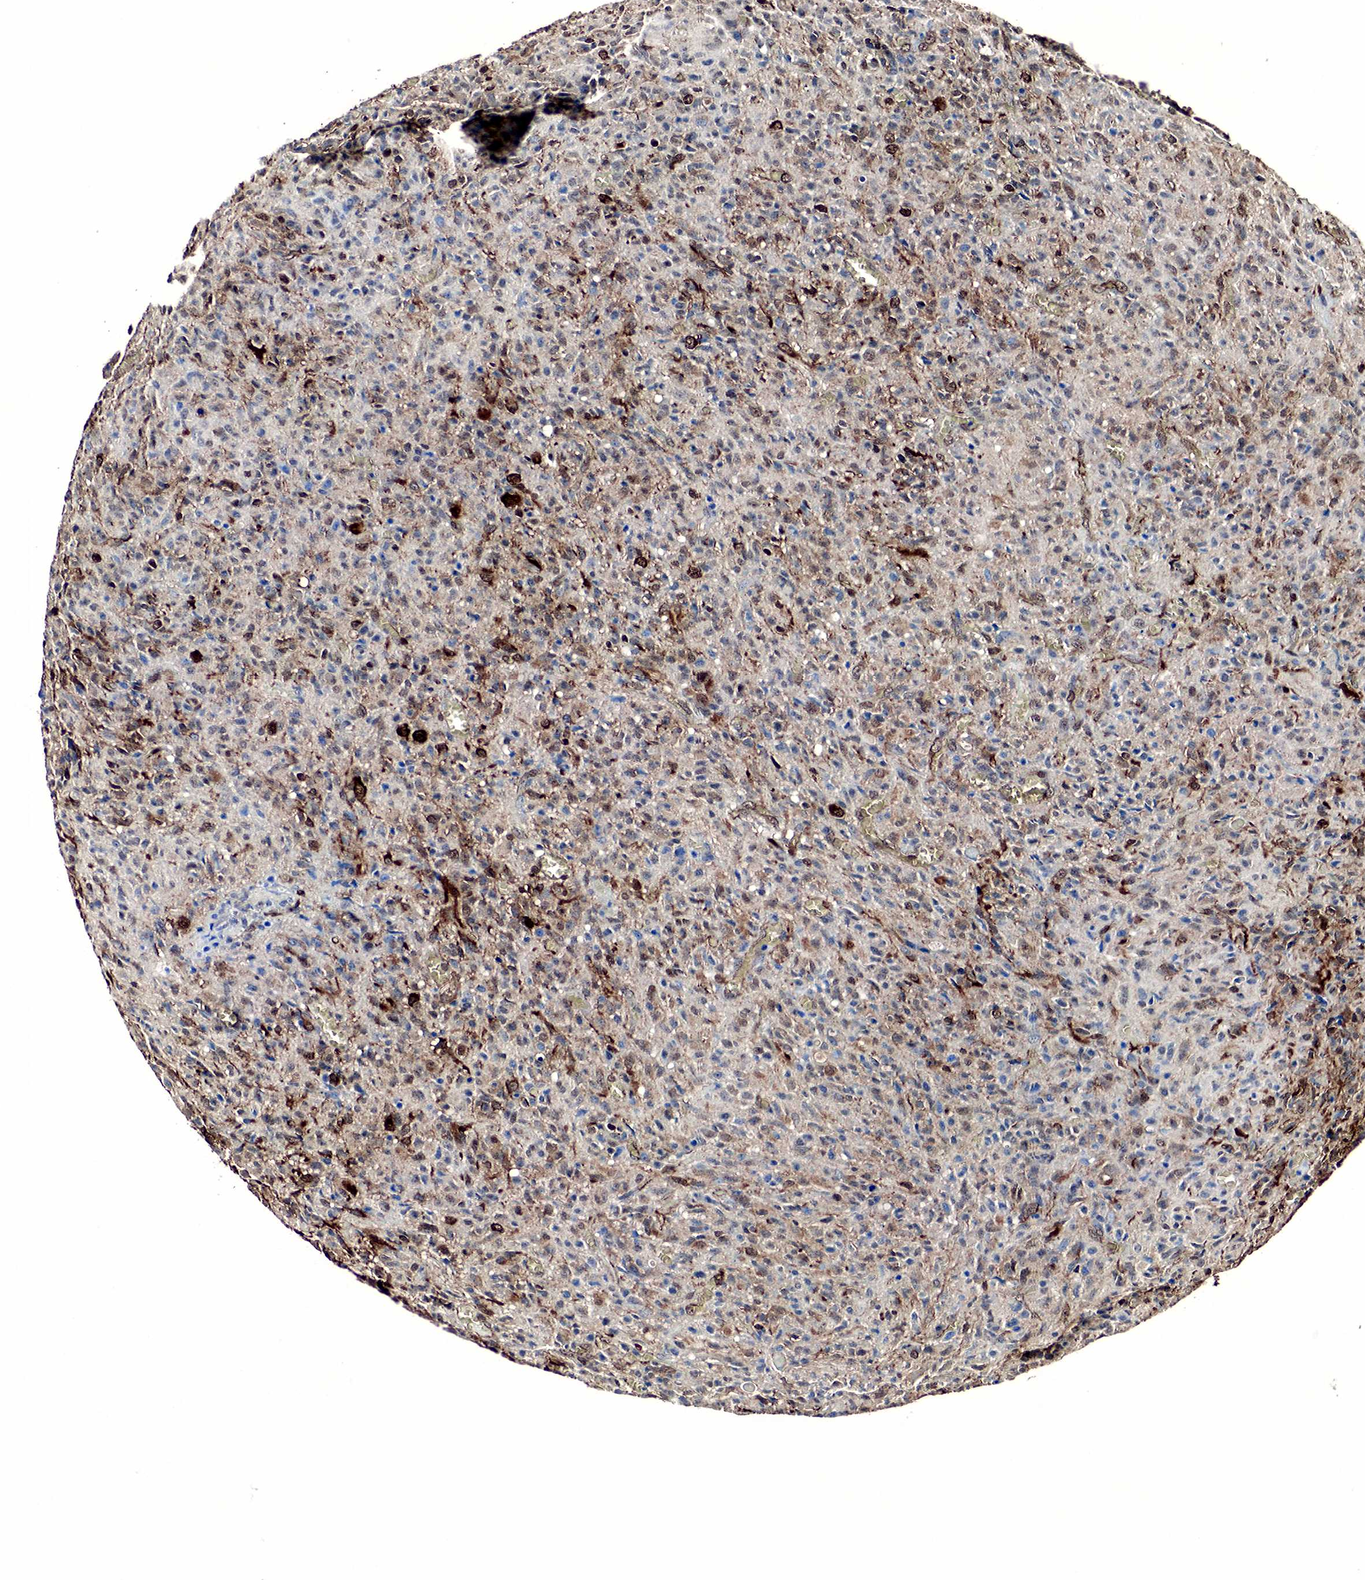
{"staining": {"intensity": "strong", "quantity": ">75%", "location": "cytoplasmic/membranous,nuclear"}, "tissue": "glioma", "cell_type": "Tumor cells", "image_type": "cancer", "snomed": [{"axis": "morphology", "description": "Glioma, malignant, High grade"}, {"axis": "topography", "description": "Brain"}], "caption": "Immunohistochemical staining of glioma demonstrates strong cytoplasmic/membranous and nuclear protein positivity in about >75% of tumor cells.", "gene": "SPIN1", "patient": {"sex": "male", "age": 56}}